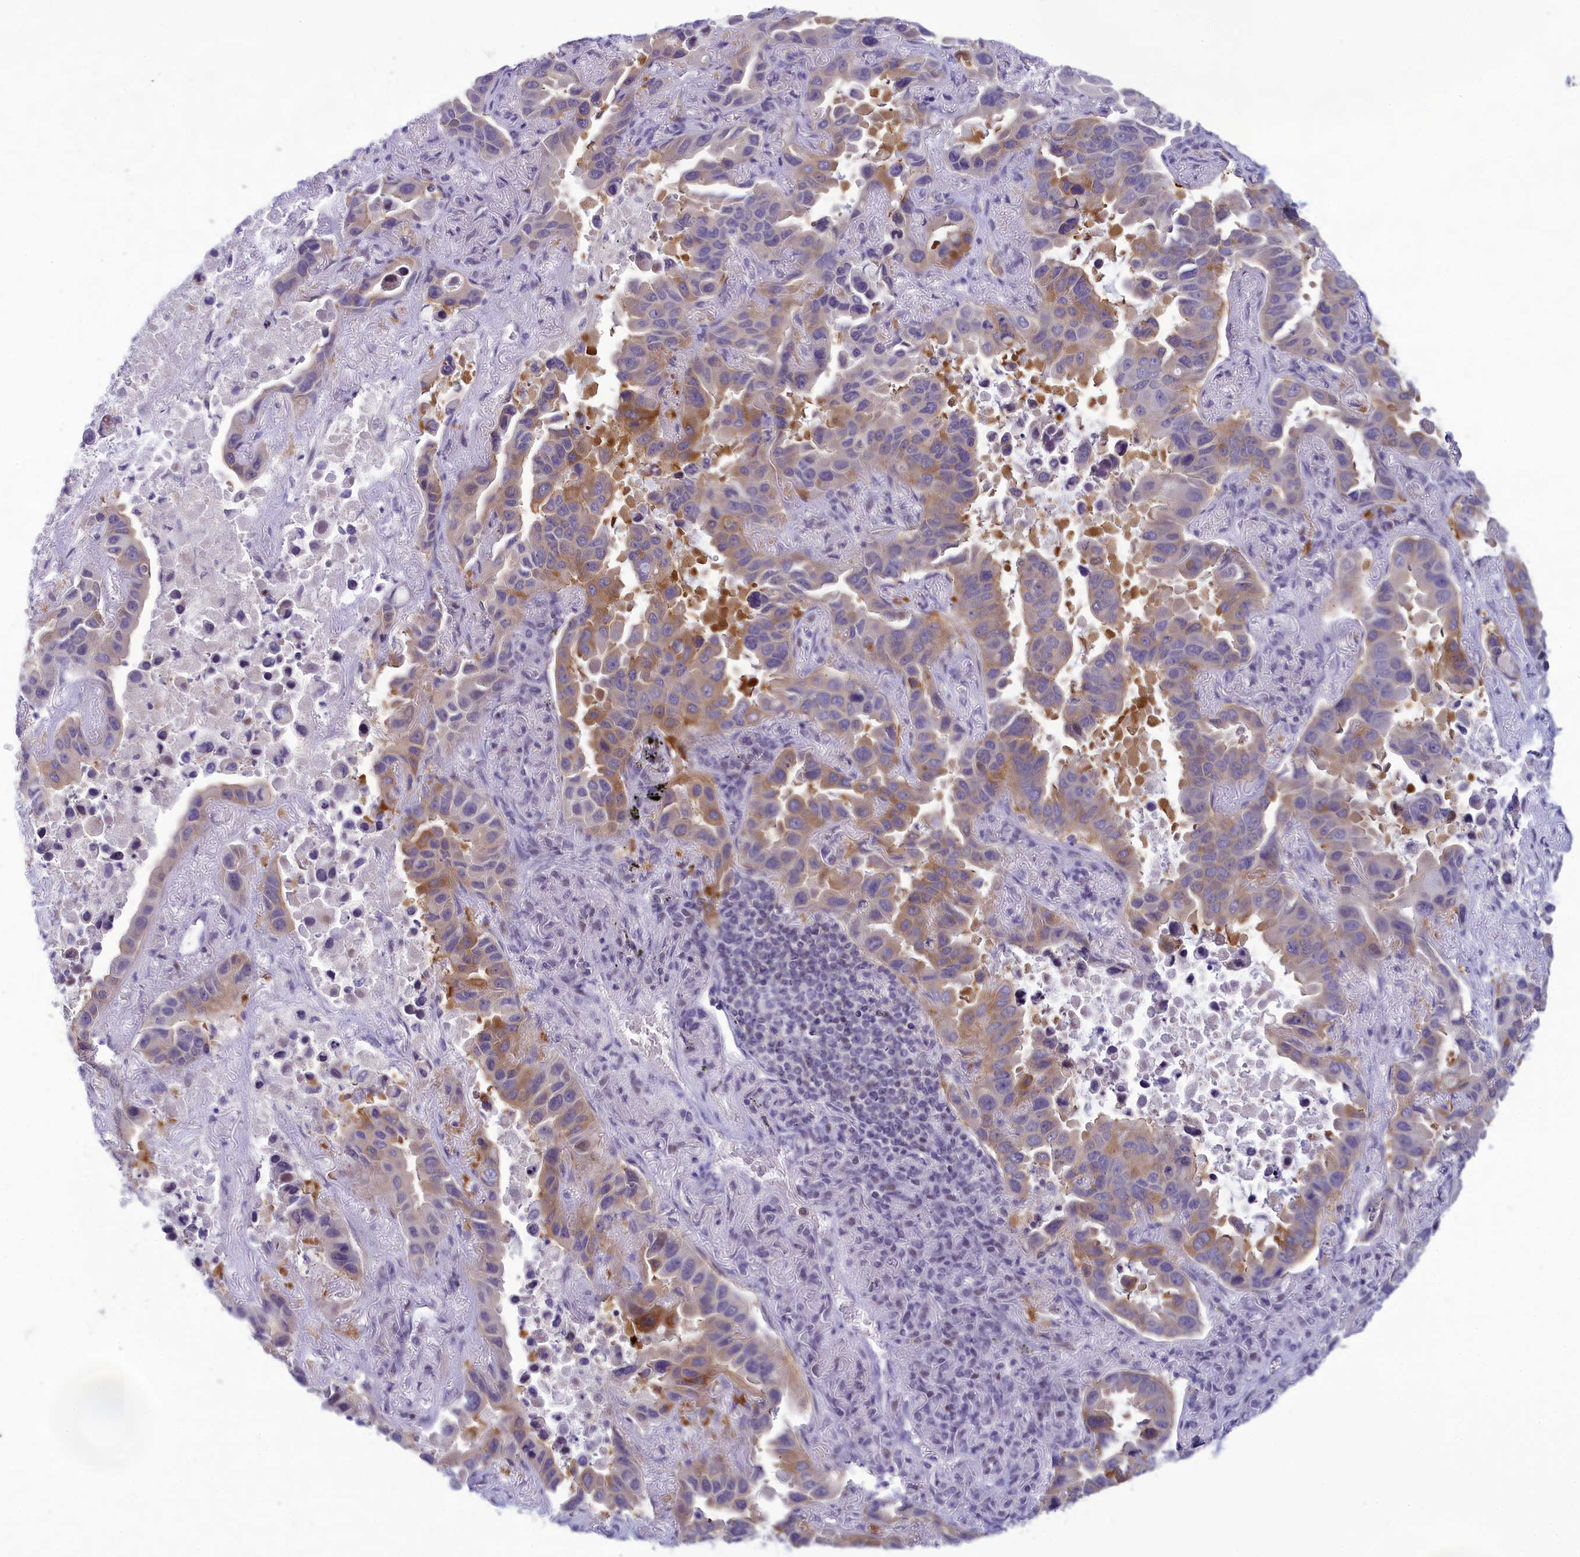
{"staining": {"intensity": "moderate", "quantity": "25%-75%", "location": "cytoplasmic/membranous"}, "tissue": "lung cancer", "cell_type": "Tumor cells", "image_type": "cancer", "snomed": [{"axis": "morphology", "description": "Adenocarcinoma, NOS"}, {"axis": "topography", "description": "Lung"}], "caption": "IHC image of neoplastic tissue: adenocarcinoma (lung) stained using immunohistochemistry reveals medium levels of moderate protein expression localized specifically in the cytoplasmic/membranous of tumor cells, appearing as a cytoplasmic/membranous brown color.", "gene": "CORO2A", "patient": {"sex": "male", "age": 64}}